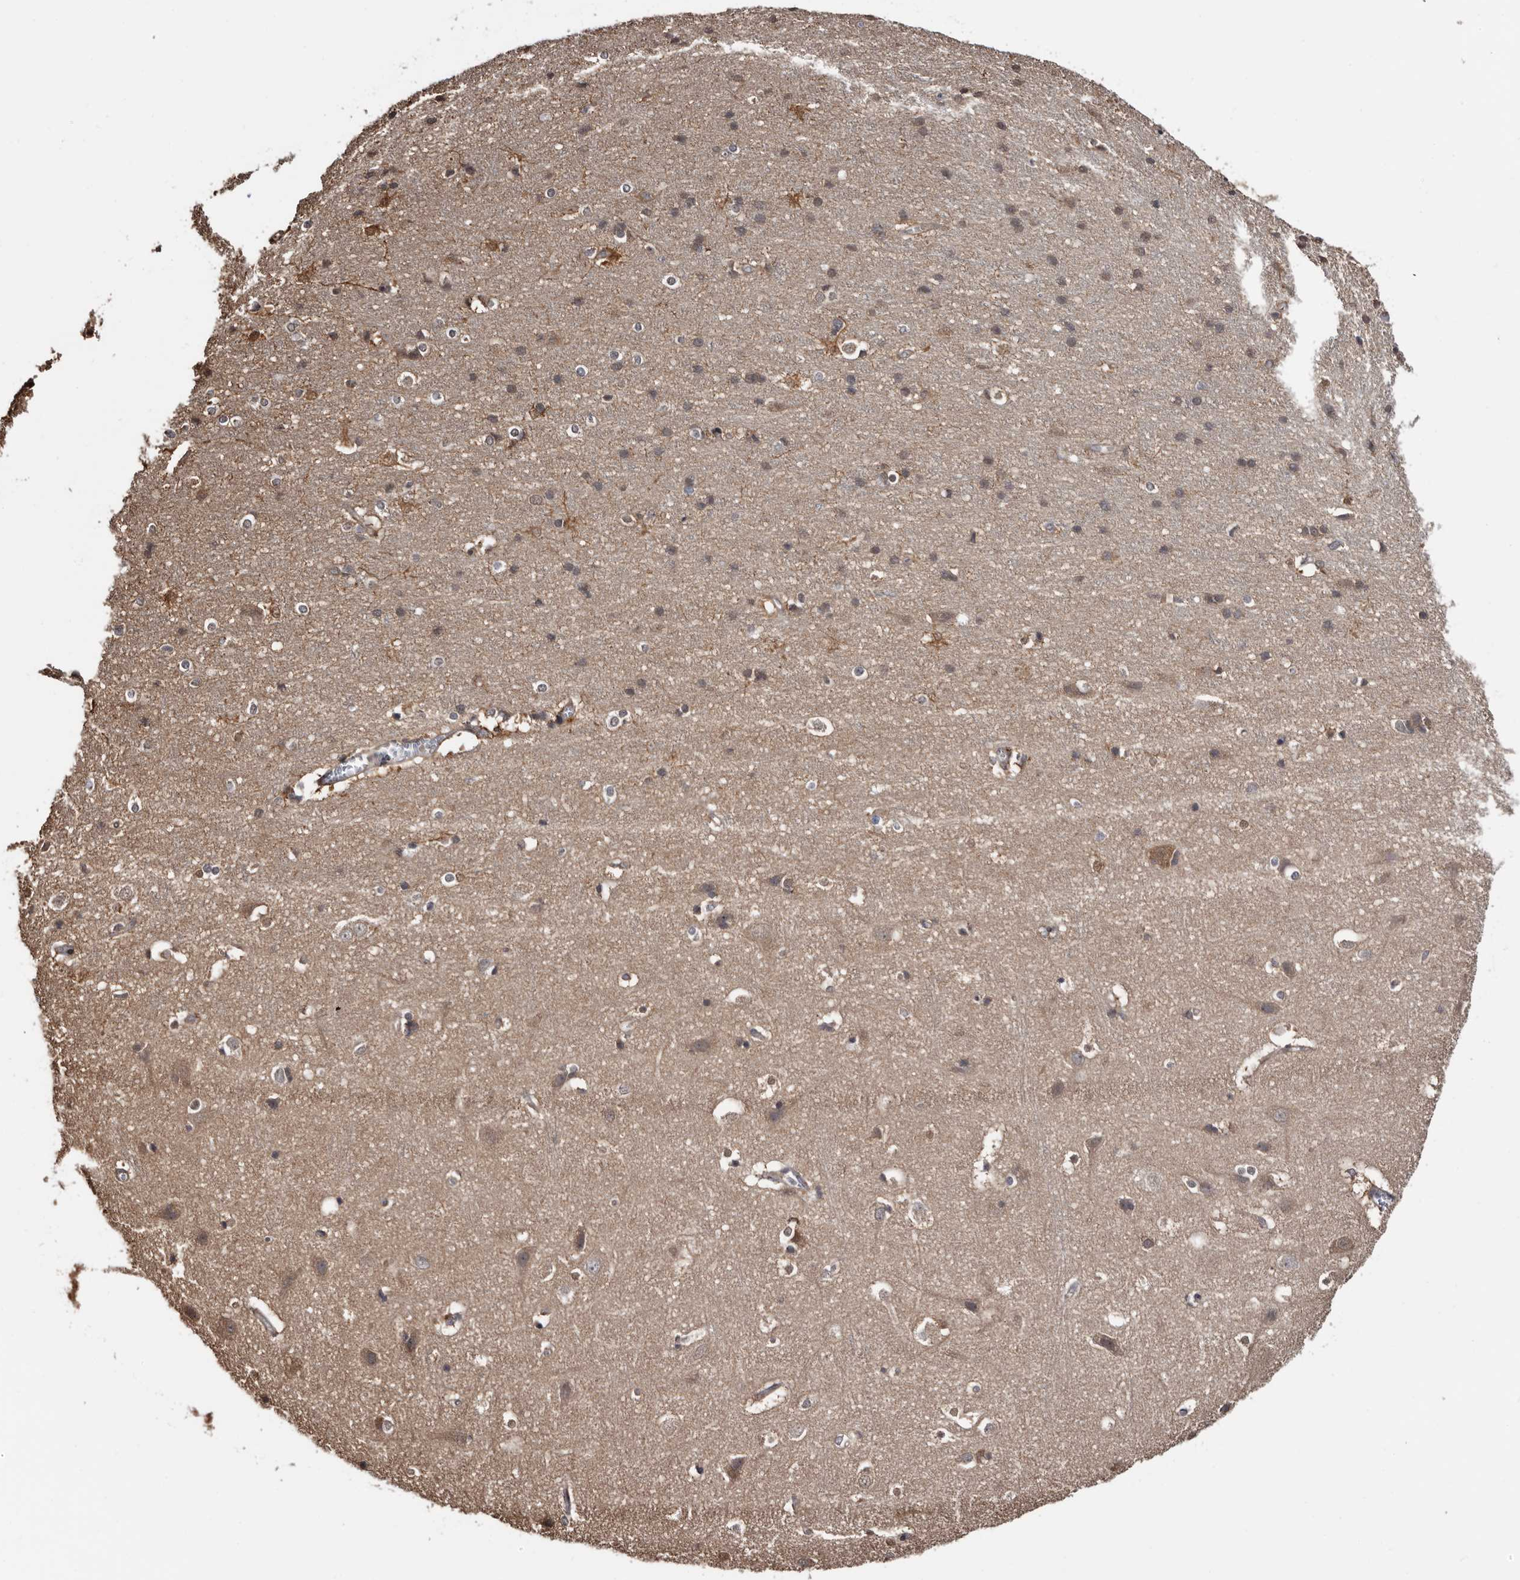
{"staining": {"intensity": "moderate", "quantity": ">75%", "location": "cytoplasmic/membranous"}, "tissue": "cerebral cortex", "cell_type": "Endothelial cells", "image_type": "normal", "snomed": [{"axis": "morphology", "description": "Normal tissue, NOS"}, {"axis": "topography", "description": "Cerebral cortex"}], "caption": "Immunohistochemistry (DAB) staining of normal human cerebral cortex exhibits moderate cytoplasmic/membranous protein staining in about >75% of endothelial cells. The staining was performed using DAB to visualize the protein expression in brown, while the nuclei were stained in blue with hematoxylin (Magnification: 20x).", "gene": "TTI2", "patient": {"sex": "male", "age": 54}}